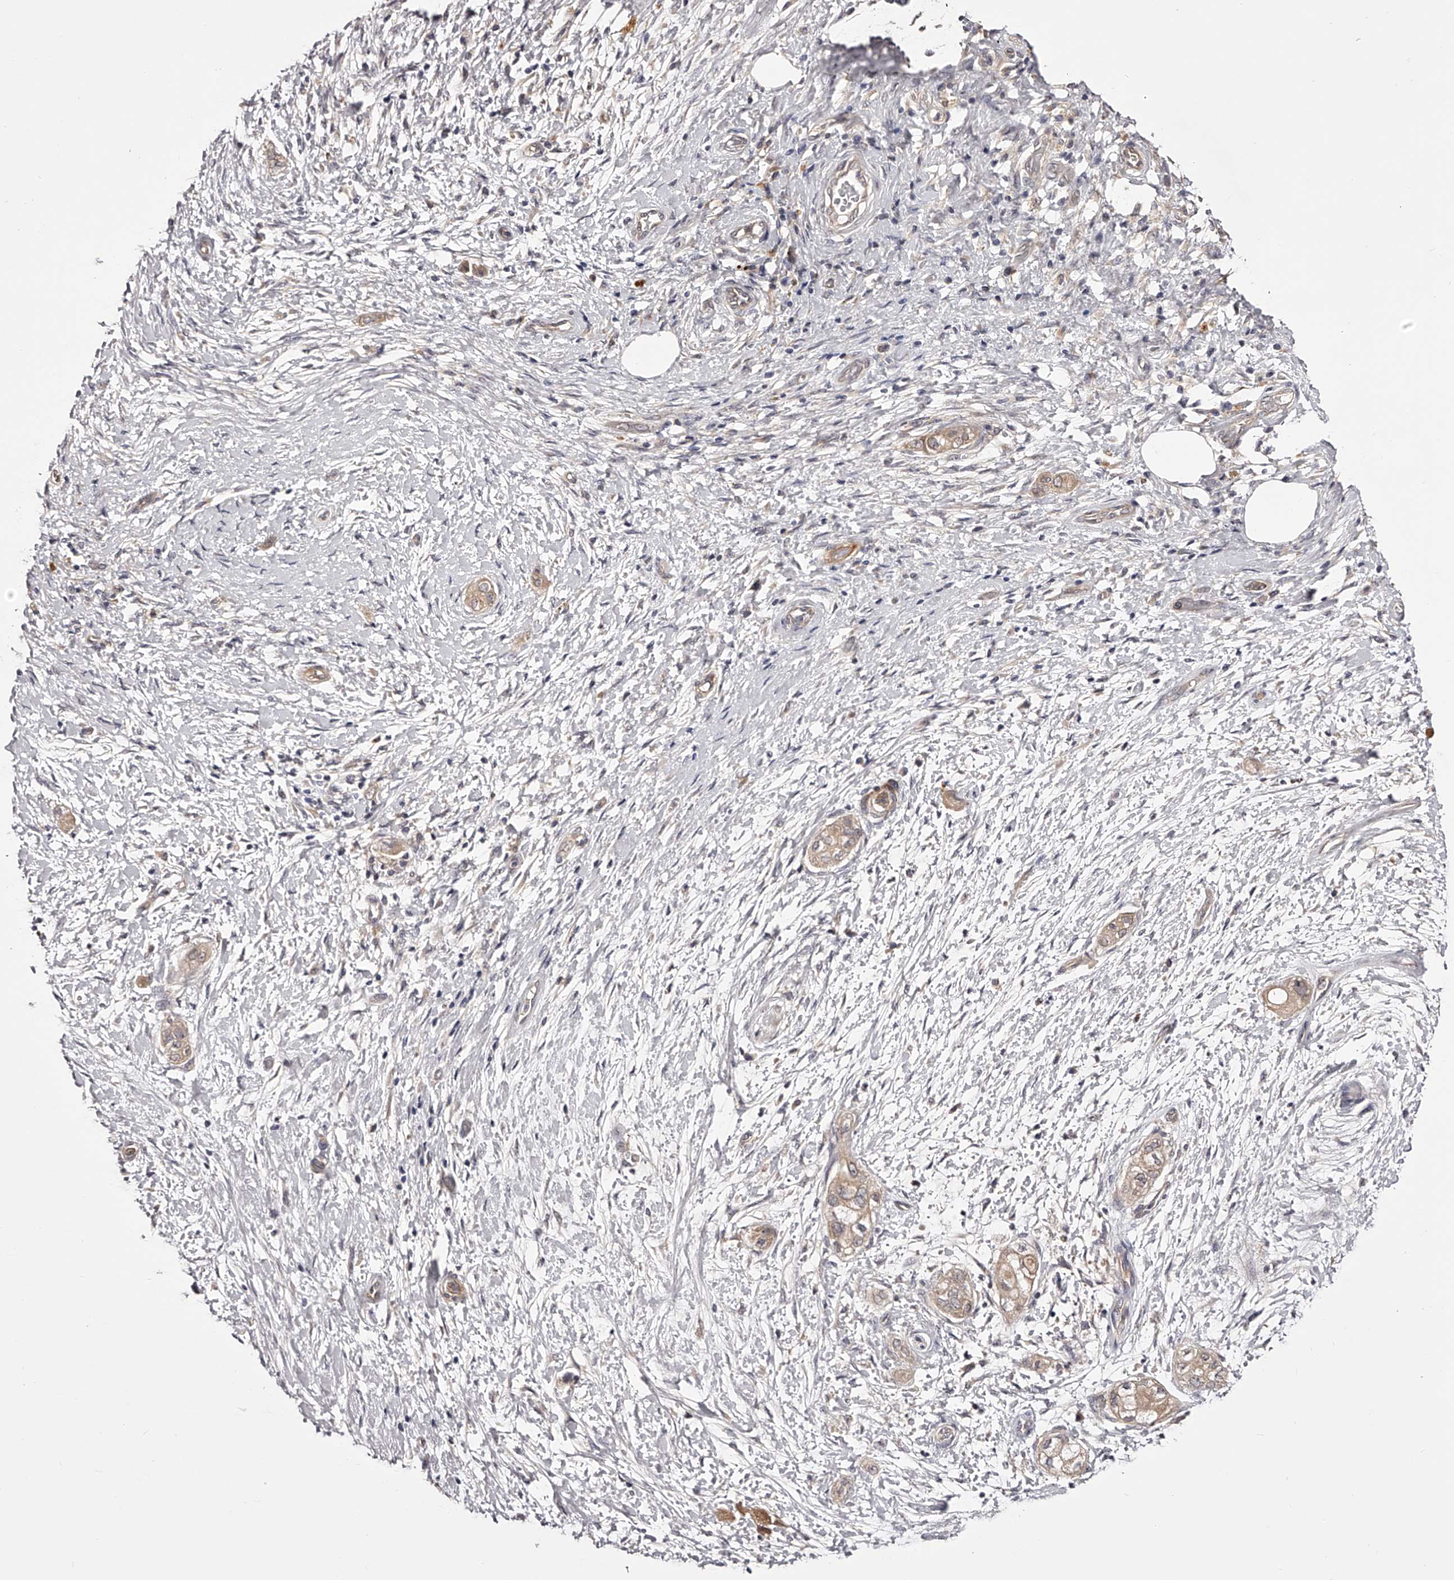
{"staining": {"intensity": "weak", "quantity": ">75%", "location": "cytoplasmic/membranous"}, "tissue": "pancreatic cancer", "cell_type": "Tumor cells", "image_type": "cancer", "snomed": [{"axis": "morphology", "description": "Adenocarcinoma, NOS"}, {"axis": "topography", "description": "Pancreas"}], "caption": "A high-resolution image shows IHC staining of pancreatic cancer, which demonstrates weak cytoplasmic/membranous positivity in about >75% of tumor cells. (IHC, brightfield microscopy, high magnification).", "gene": "ODF2L", "patient": {"sex": "male", "age": 58}}